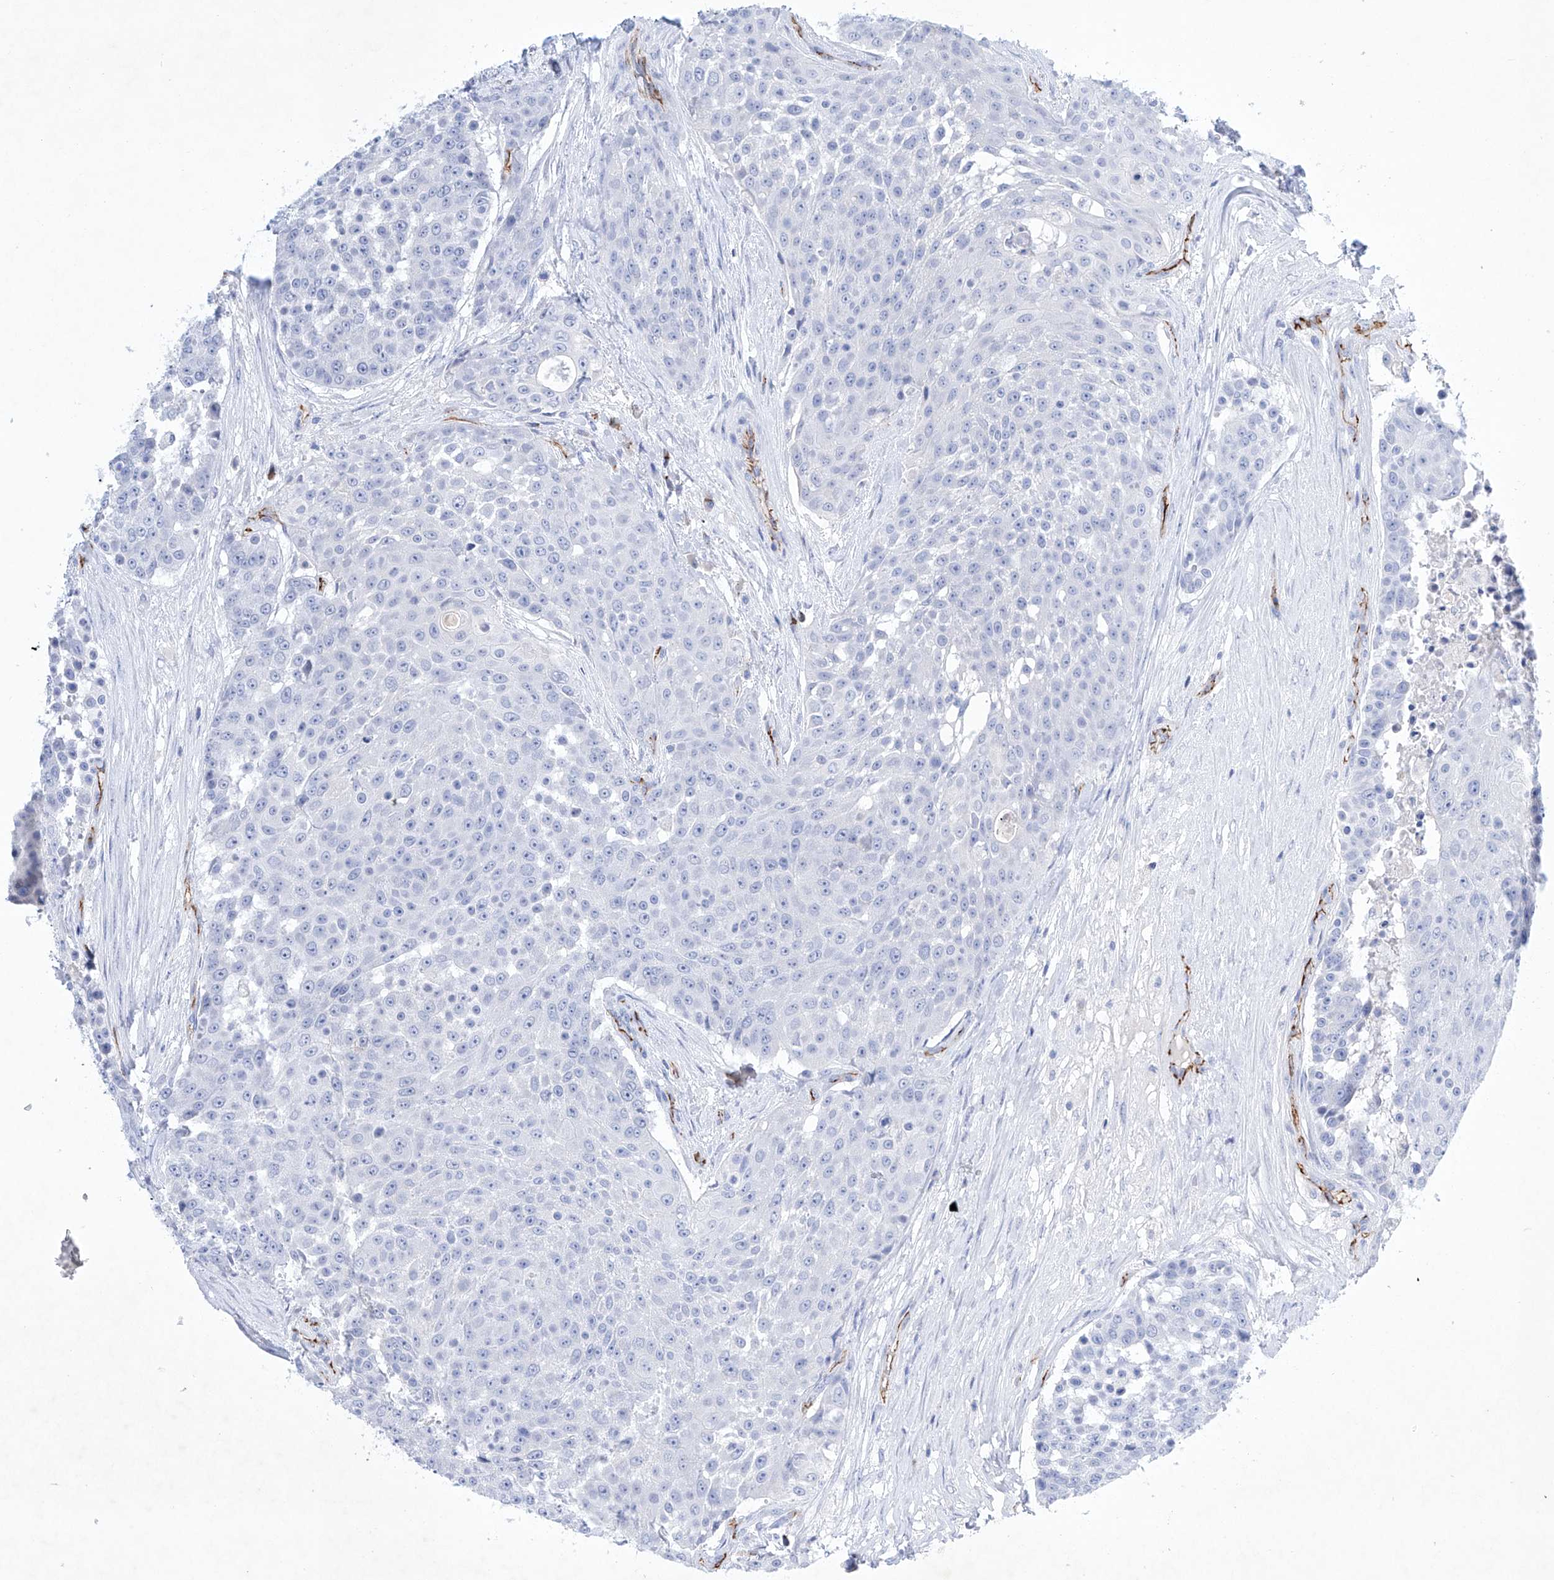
{"staining": {"intensity": "negative", "quantity": "none", "location": "none"}, "tissue": "urothelial cancer", "cell_type": "Tumor cells", "image_type": "cancer", "snomed": [{"axis": "morphology", "description": "Urothelial carcinoma, High grade"}, {"axis": "topography", "description": "Urinary bladder"}], "caption": "A histopathology image of human high-grade urothelial carcinoma is negative for staining in tumor cells. The staining was performed using DAB to visualize the protein expression in brown, while the nuclei were stained in blue with hematoxylin (Magnification: 20x).", "gene": "ETV7", "patient": {"sex": "female", "age": 63}}